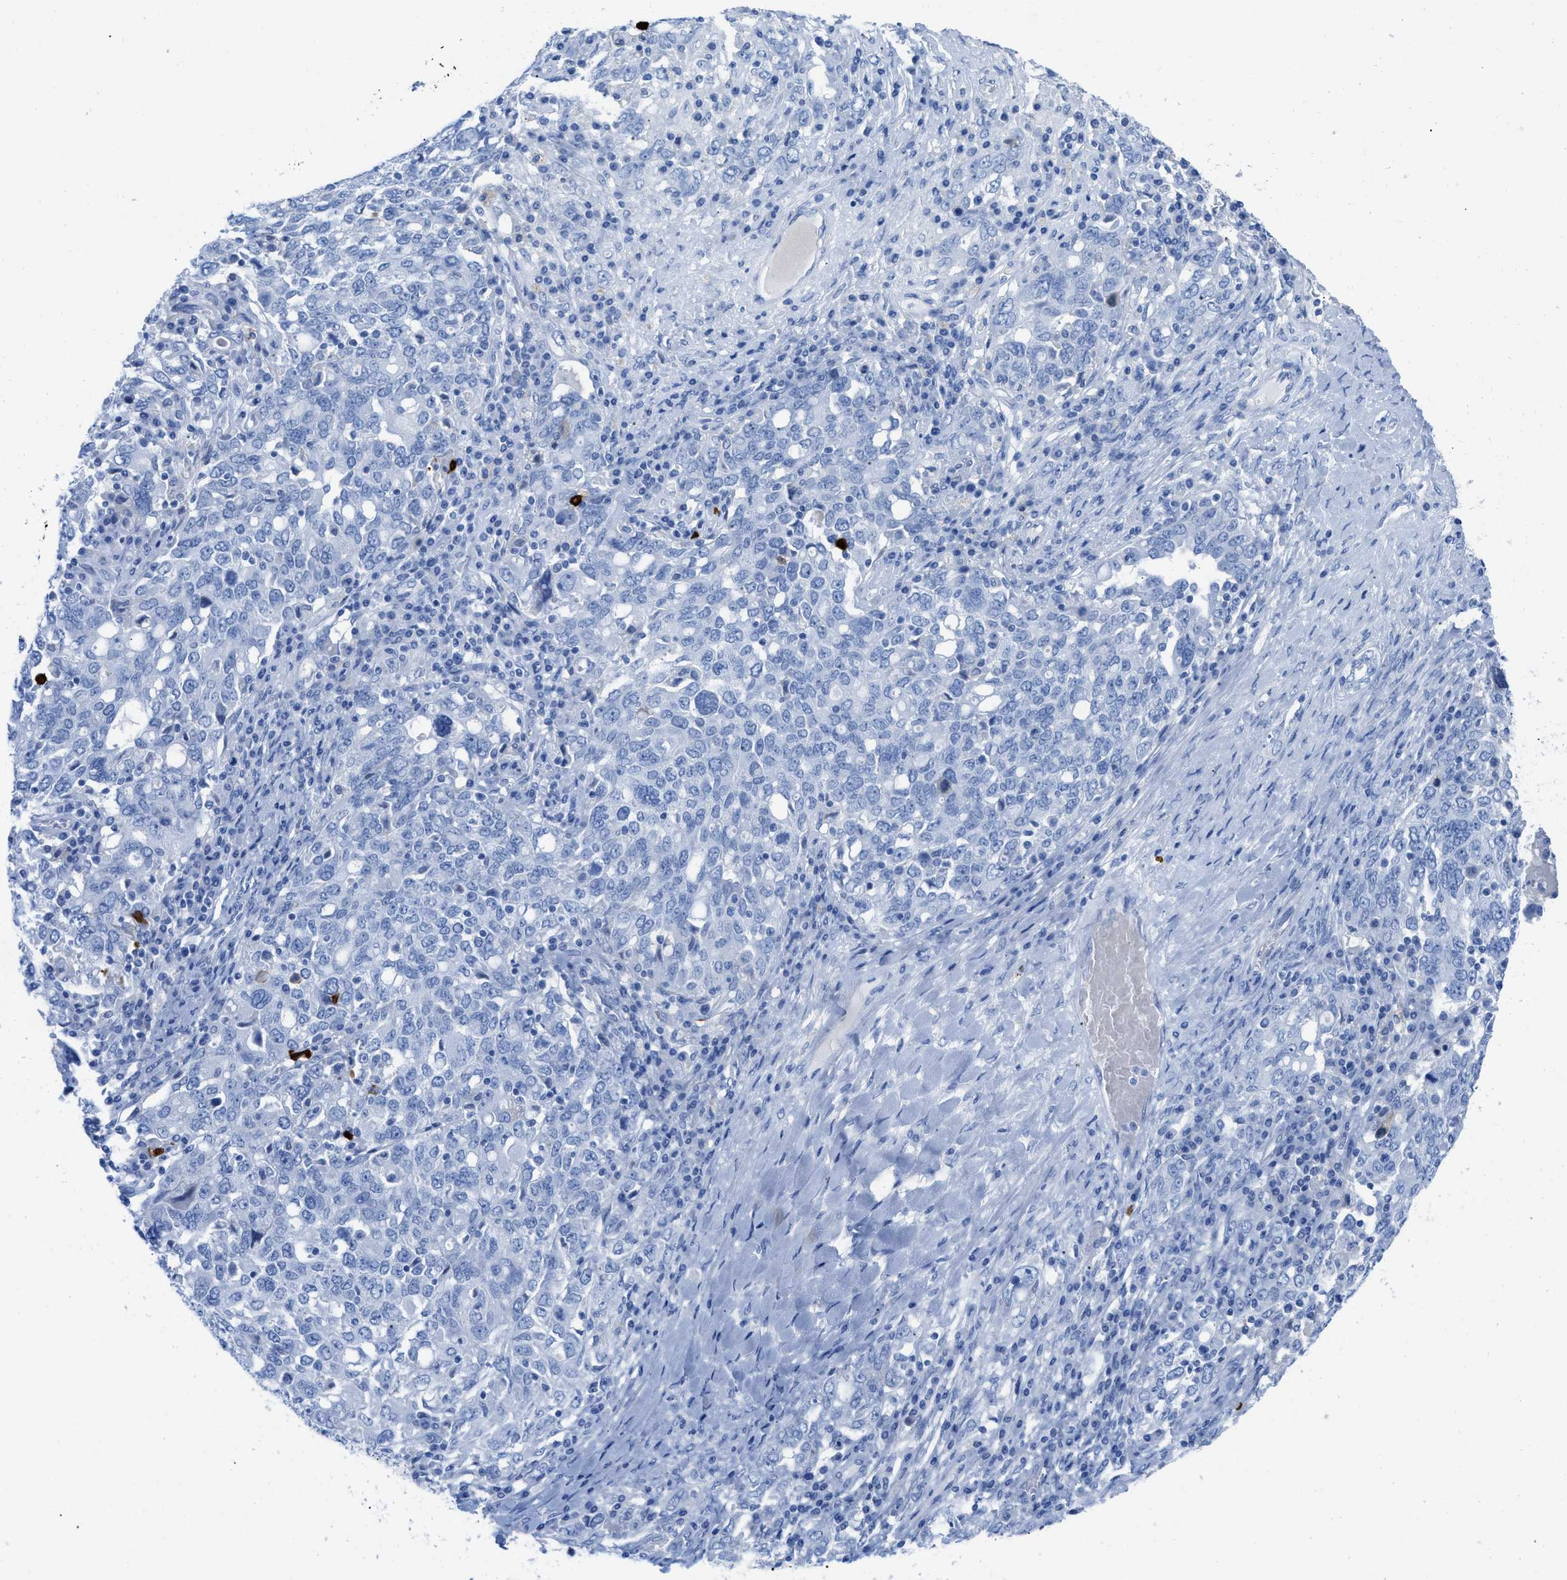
{"staining": {"intensity": "negative", "quantity": "none", "location": "none"}, "tissue": "ovarian cancer", "cell_type": "Tumor cells", "image_type": "cancer", "snomed": [{"axis": "morphology", "description": "Carcinoma, endometroid"}, {"axis": "topography", "description": "Ovary"}], "caption": "Tumor cells are negative for brown protein staining in ovarian endometroid carcinoma.", "gene": "TCL1A", "patient": {"sex": "female", "age": 62}}